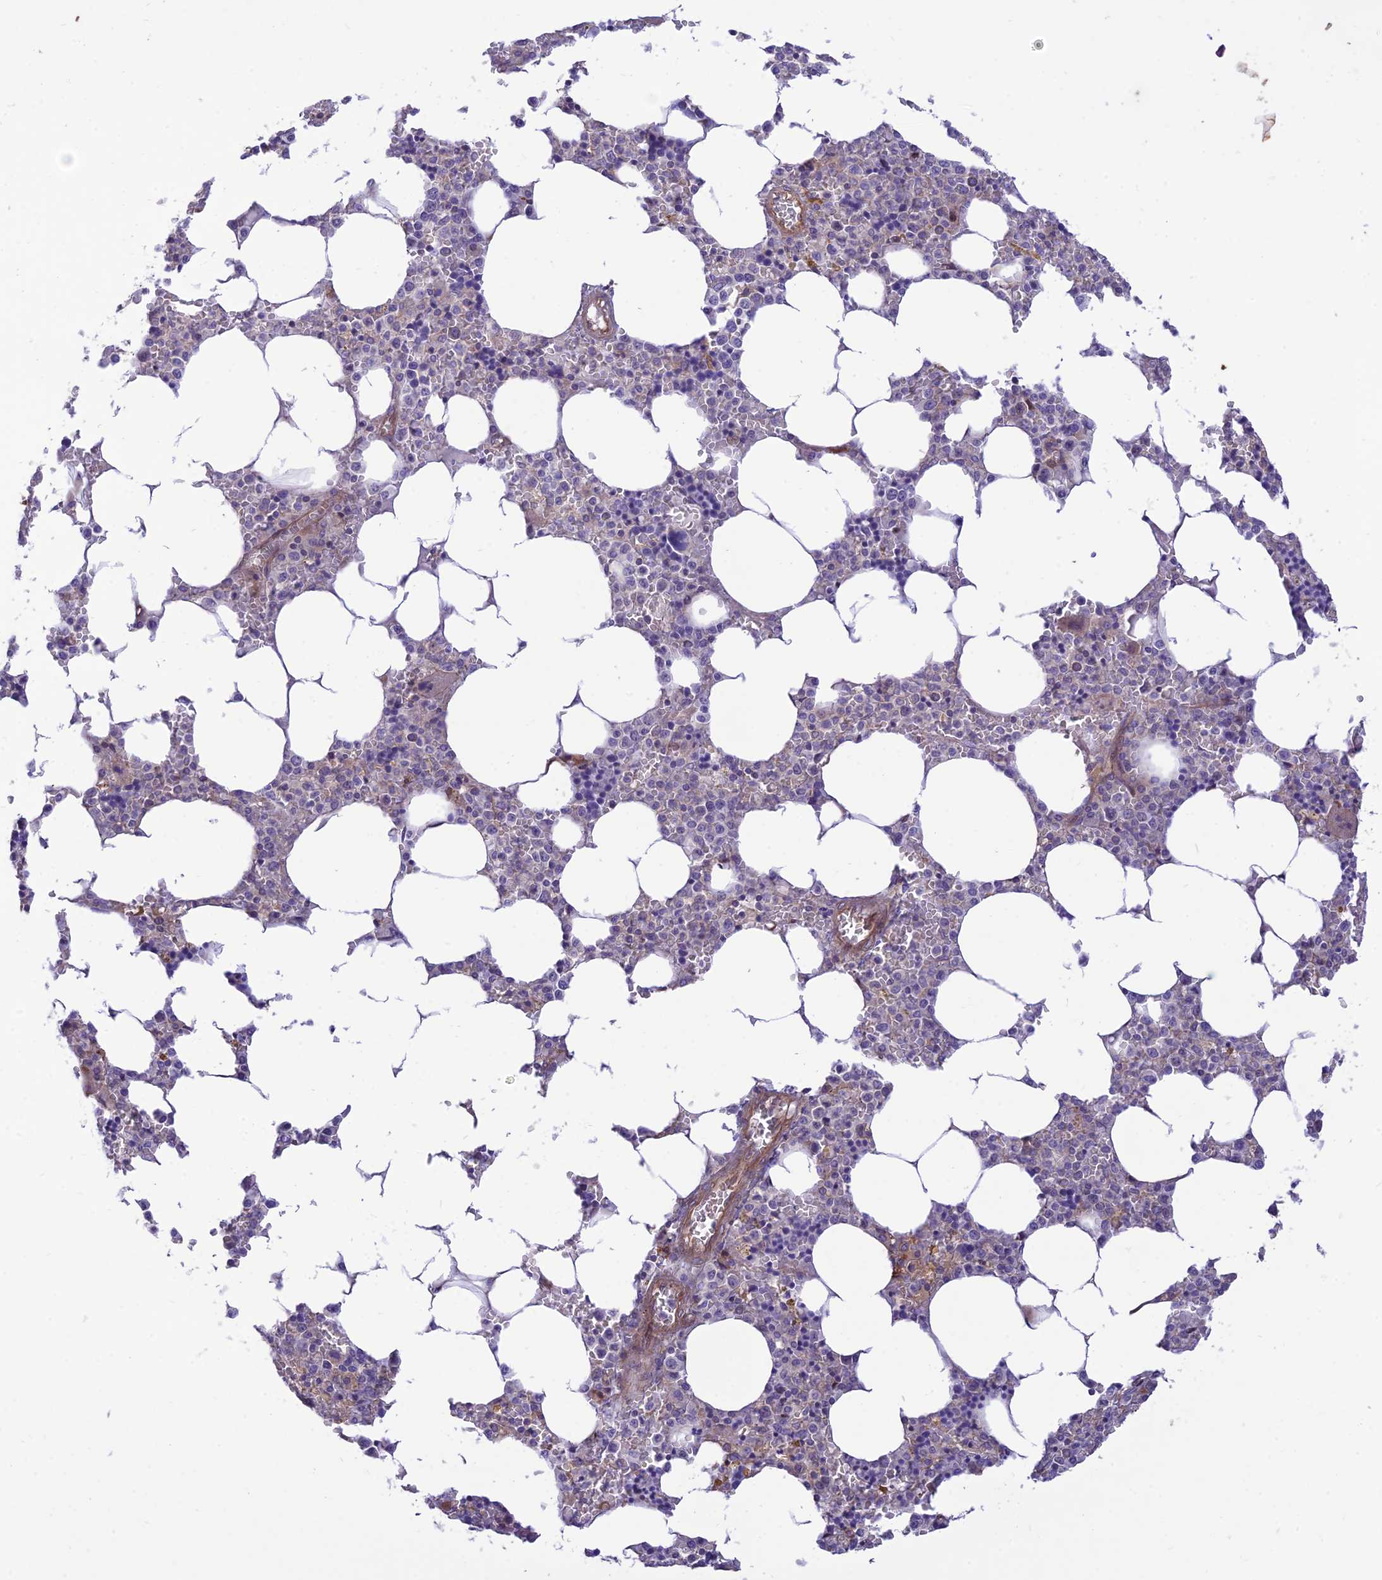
{"staining": {"intensity": "negative", "quantity": "none", "location": "none"}, "tissue": "bone marrow", "cell_type": "Hematopoietic cells", "image_type": "normal", "snomed": [{"axis": "morphology", "description": "Normal tissue, NOS"}, {"axis": "topography", "description": "Bone marrow"}], "caption": "Human bone marrow stained for a protein using immunohistochemistry displays no expression in hematopoietic cells.", "gene": "KCNAB1", "patient": {"sex": "male", "age": 70}}